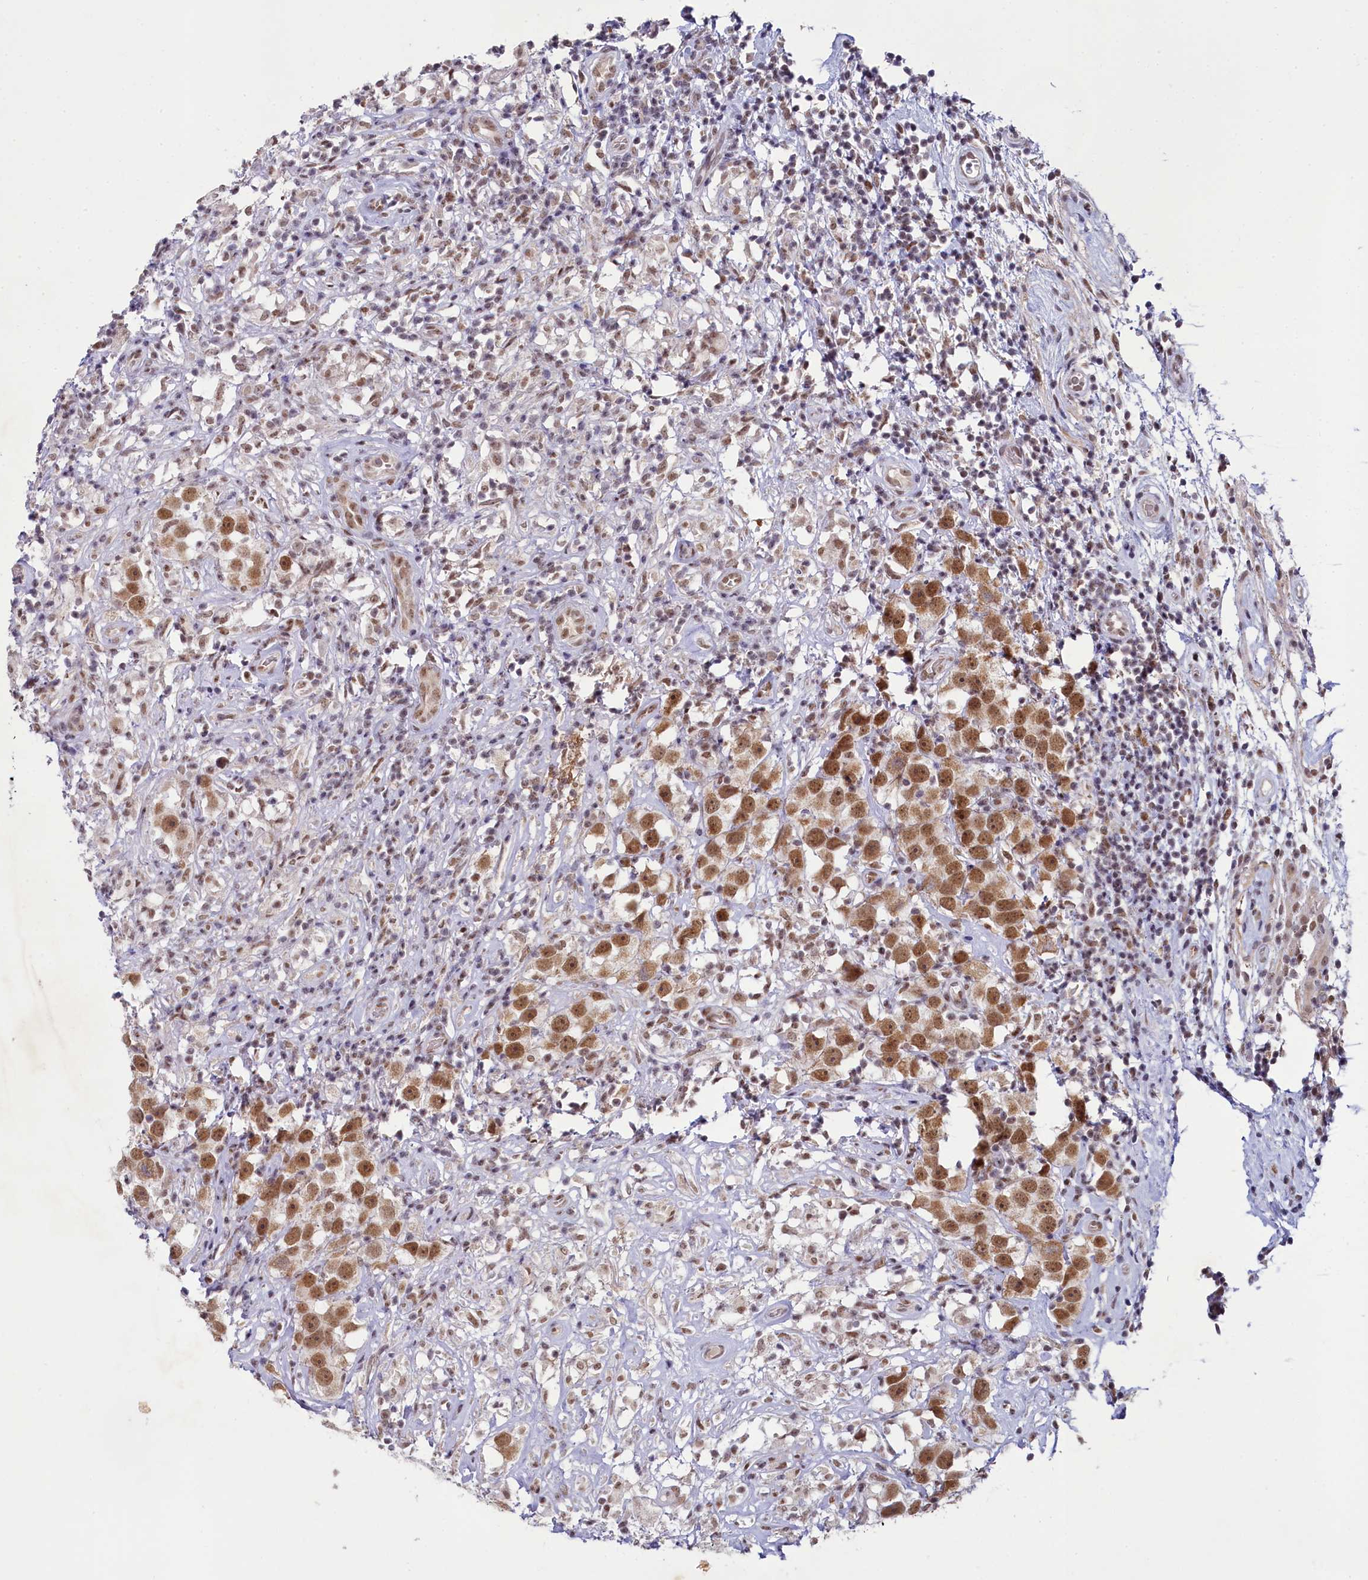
{"staining": {"intensity": "moderate", "quantity": ">75%", "location": "nuclear"}, "tissue": "testis cancer", "cell_type": "Tumor cells", "image_type": "cancer", "snomed": [{"axis": "morphology", "description": "Seminoma, NOS"}, {"axis": "topography", "description": "Testis"}], "caption": "Testis cancer stained with a protein marker reveals moderate staining in tumor cells.", "gene": "PPHLN1", "patient": {"sex": "male", "age": 49}}